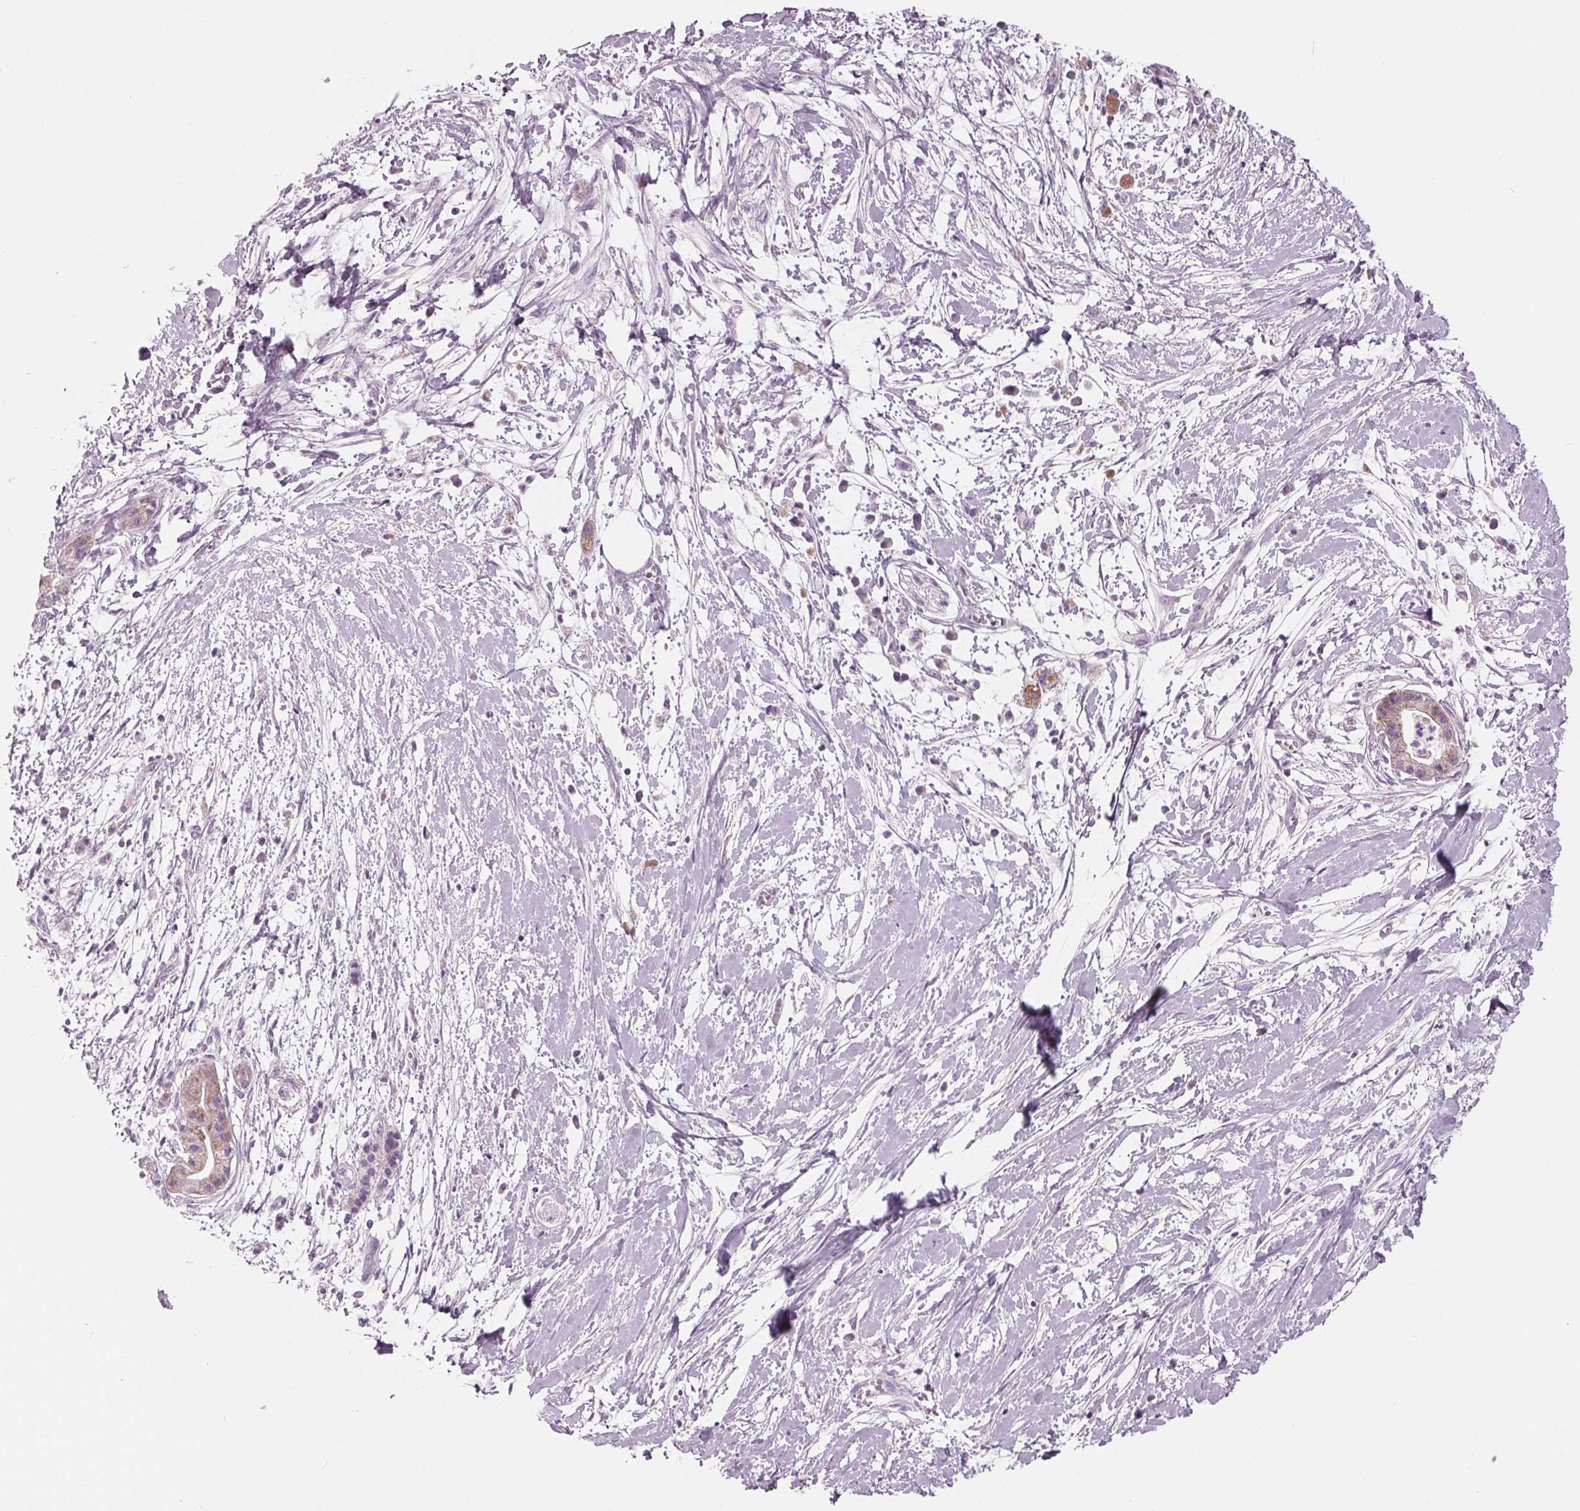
{"staining": {"intensity": "weak", "quantity": "25%-75%", "location": "cytoplasmic/membranous"}, "tissue": "pancreatic cancer", "cell_type": "Tumor cells", "image_type": "cancer", "snomed": [{"axis": "morphology", "description": "Normal tissue, NOS"}, {"axis": "morphology", "description": "Adenocarcinoma, NOS"}, {"axis": "topography", "description": "Lymph node"}, {"axis": "topography", "description": "Pancreas"}], "caption": "This photomicrograph exhibits immunohistochemistry (IHC) staining of adenocarcinoma (pancreatic), with low weak cytoplasmic/membranous expression in about 25%-75% of tumor cells.", "gene": "SAMD4A", "patient": {"sex": "female", "age": 58}}